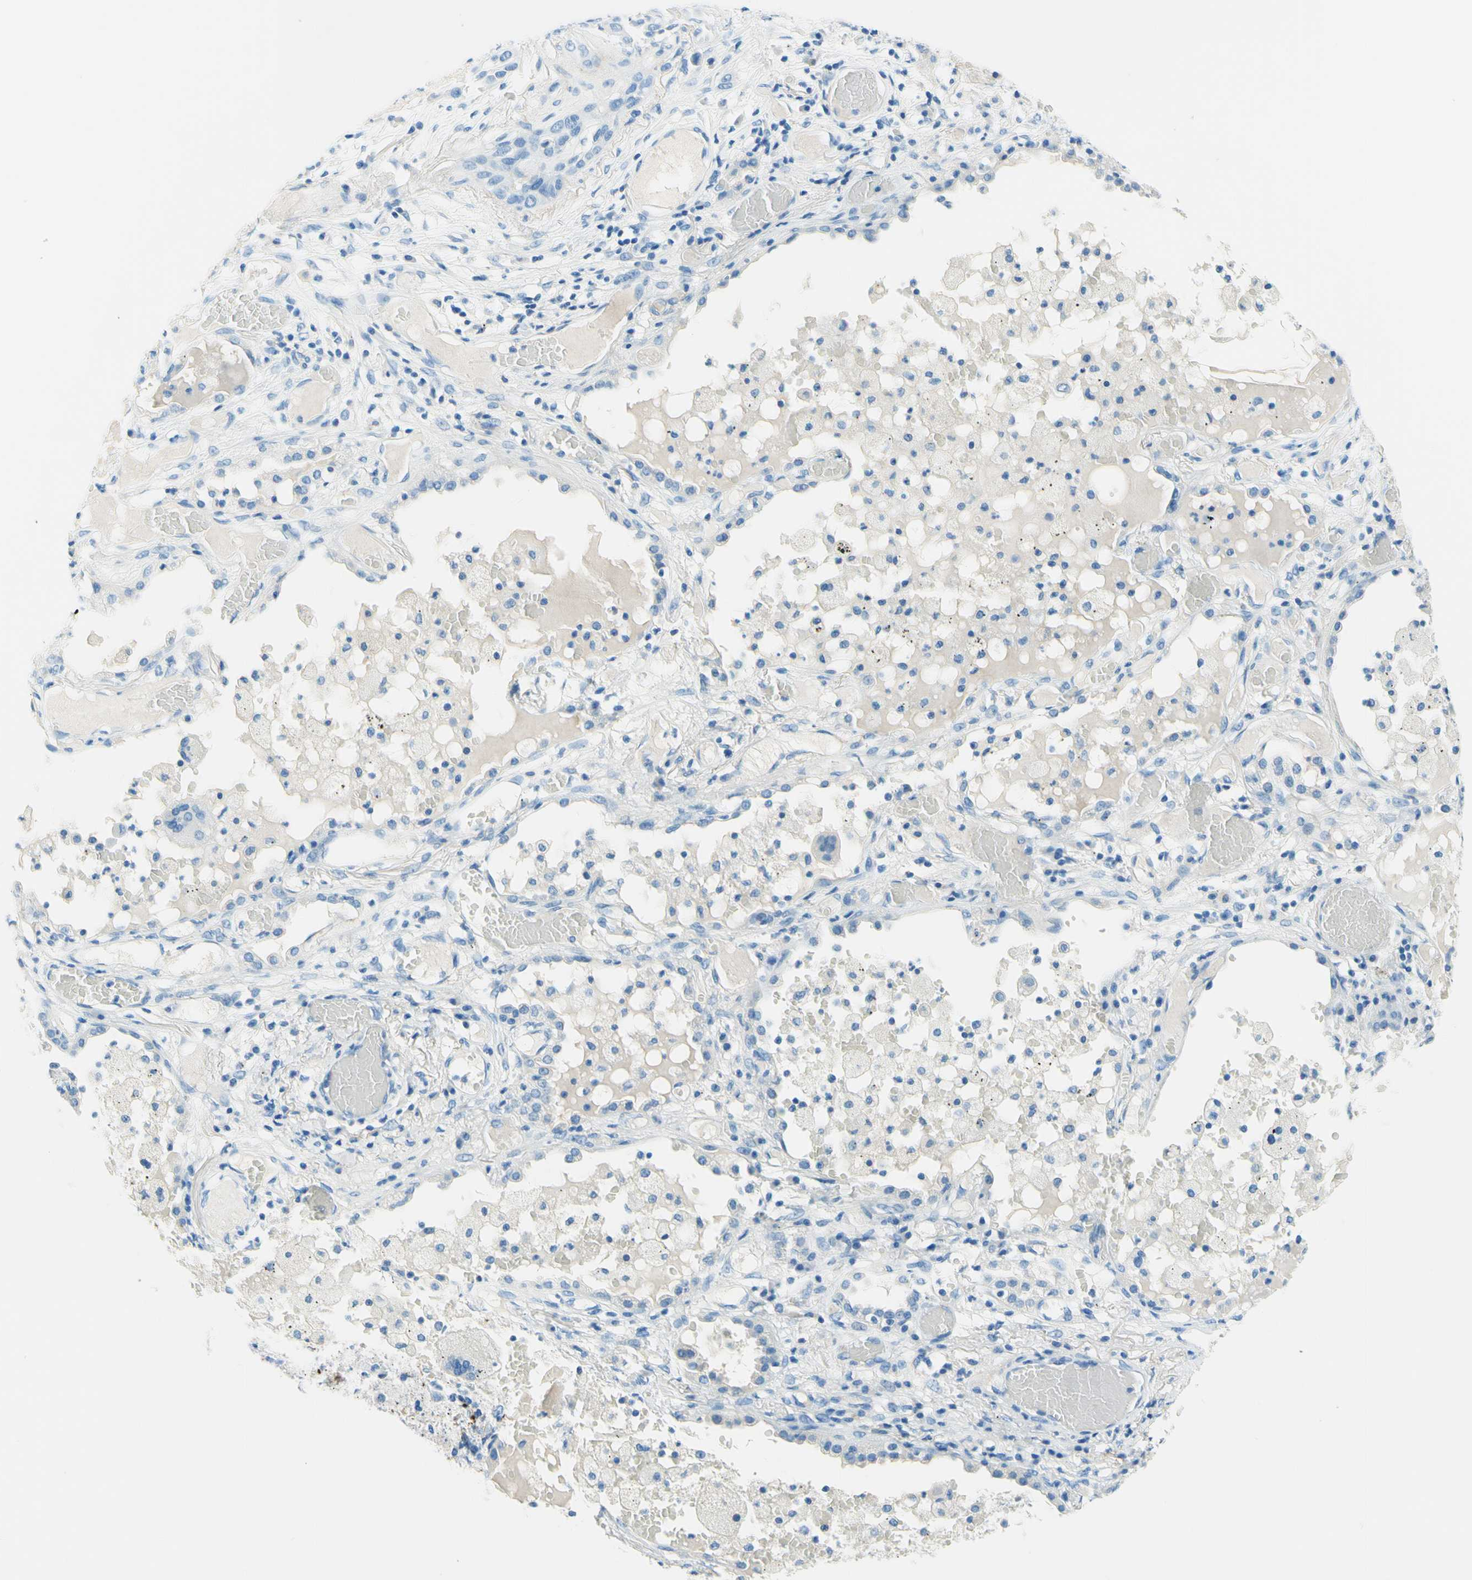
{"staining": {"intensity": "negative", "quantity": "none", "location": "none"}, "tissue": "lung cancer", "cell_type": "Tumor cells", "image_type": "cancer", "snomed": [{"axis": "morphology", "description": "Squamous cell carcinoma, NOS"}, {"axis": "topography", "description": "Lung"}], "caption": "High power microscopy histopathology image of an IHC image of lung cancer (squamous cell carcinoma), revealing no significant staining in tumor cells. (DAB IHC, high magnification).", "gene": "MFAP5", "patient": {"sex": "male", "age": 71}}